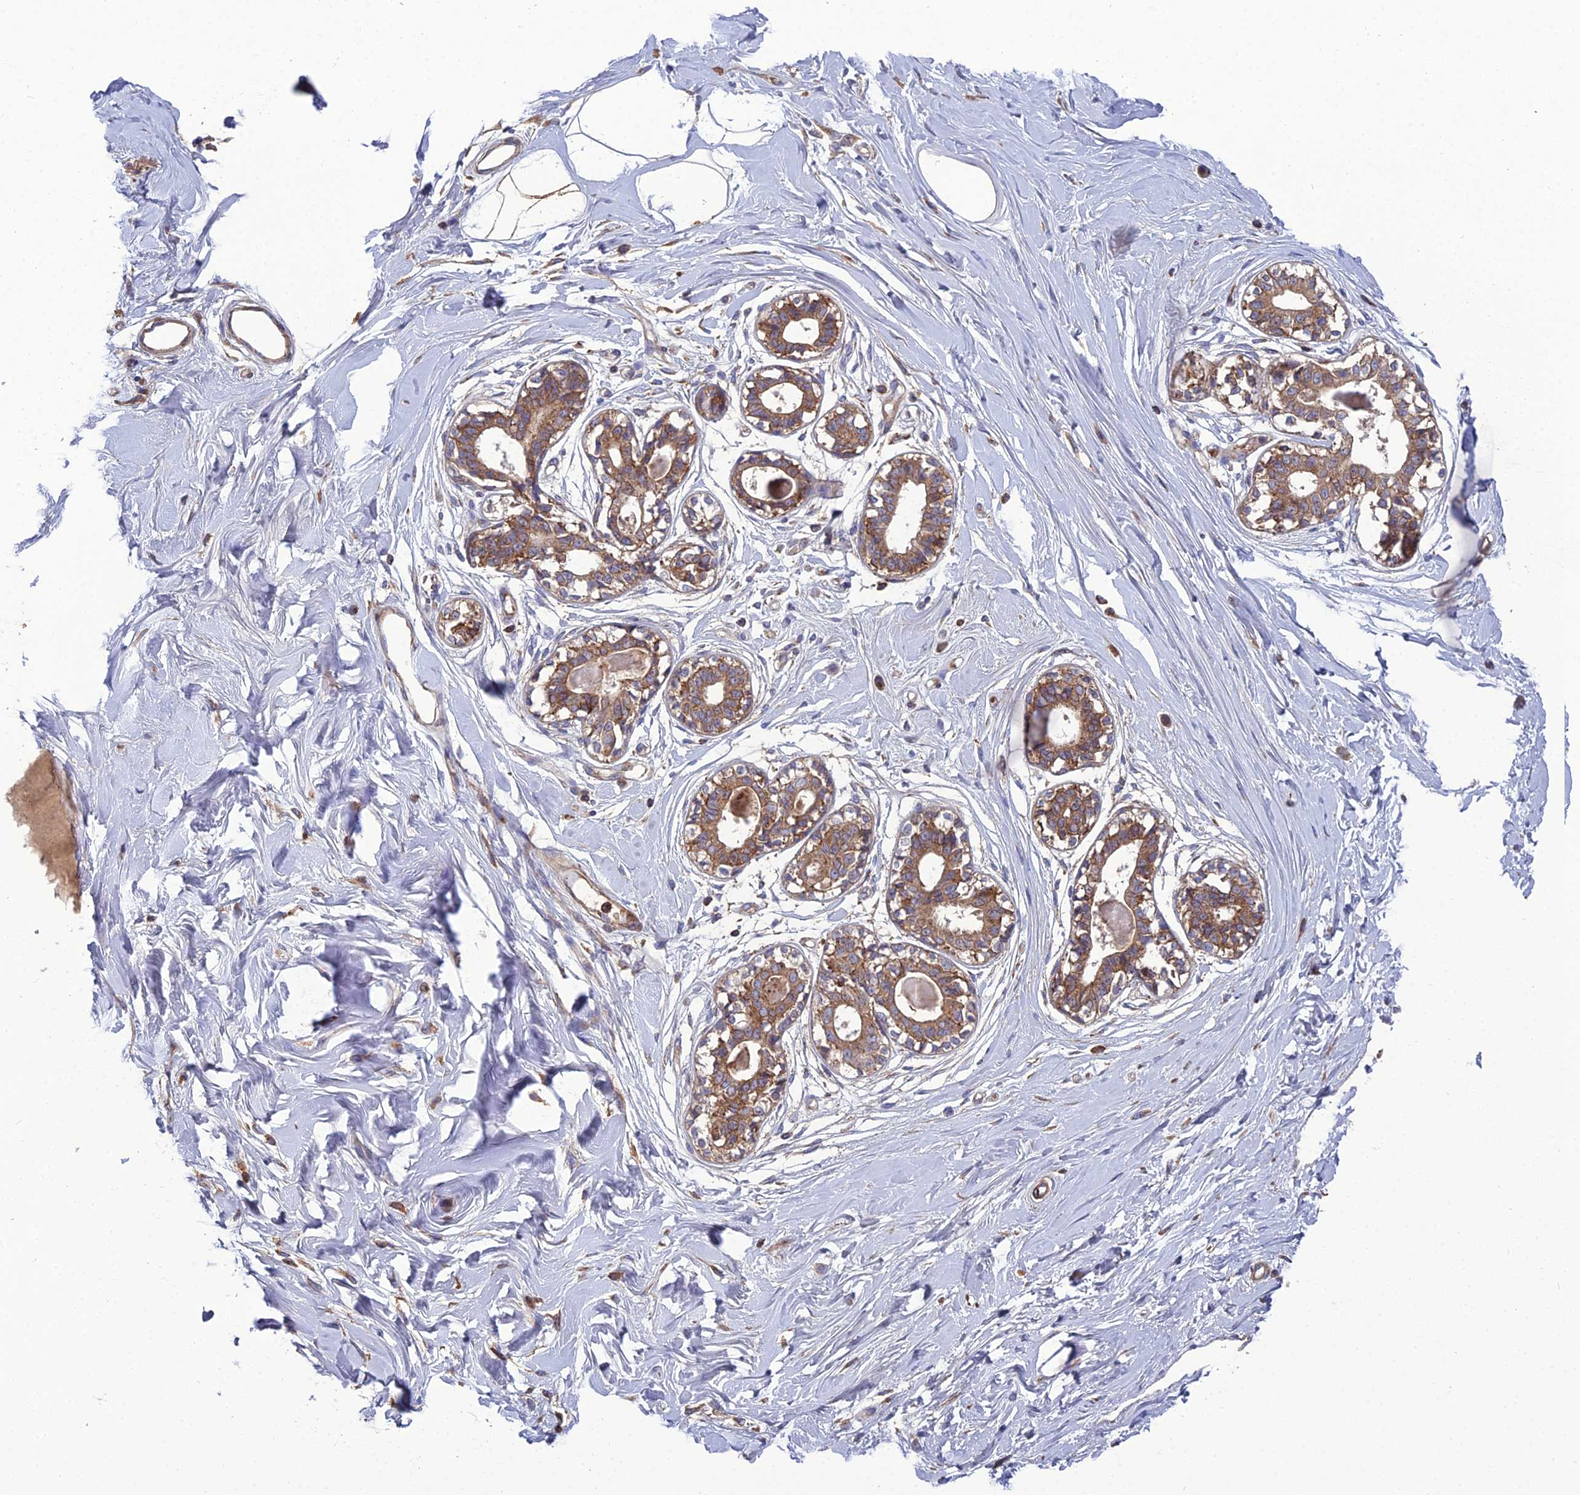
{"staining": {"intensity": "moderate", "quantity": "25%-75%", "location": "cytoplasmic/membranous"}, "tissue": "breast", "cell_type": "Adipocytes", "image_type": "normal", "snomed": [{"axis": "morphology", "description": "Normal tissue, NOS"}, {"axis": "topography", "description": "Breast"}], "caption": "Immunohistochemistry (IHC) micrograph of normal breast: breast stained using immunohistochemistry (IHC) demonstrates medium levels of moderate protein expression localized specifically in the cytoplasmic/membranous of adipocytes, appearing as a cytoplasmic/membranous brown color.", "gene": "LNPEP", "patient": {"sex": "female", "age": 45}}